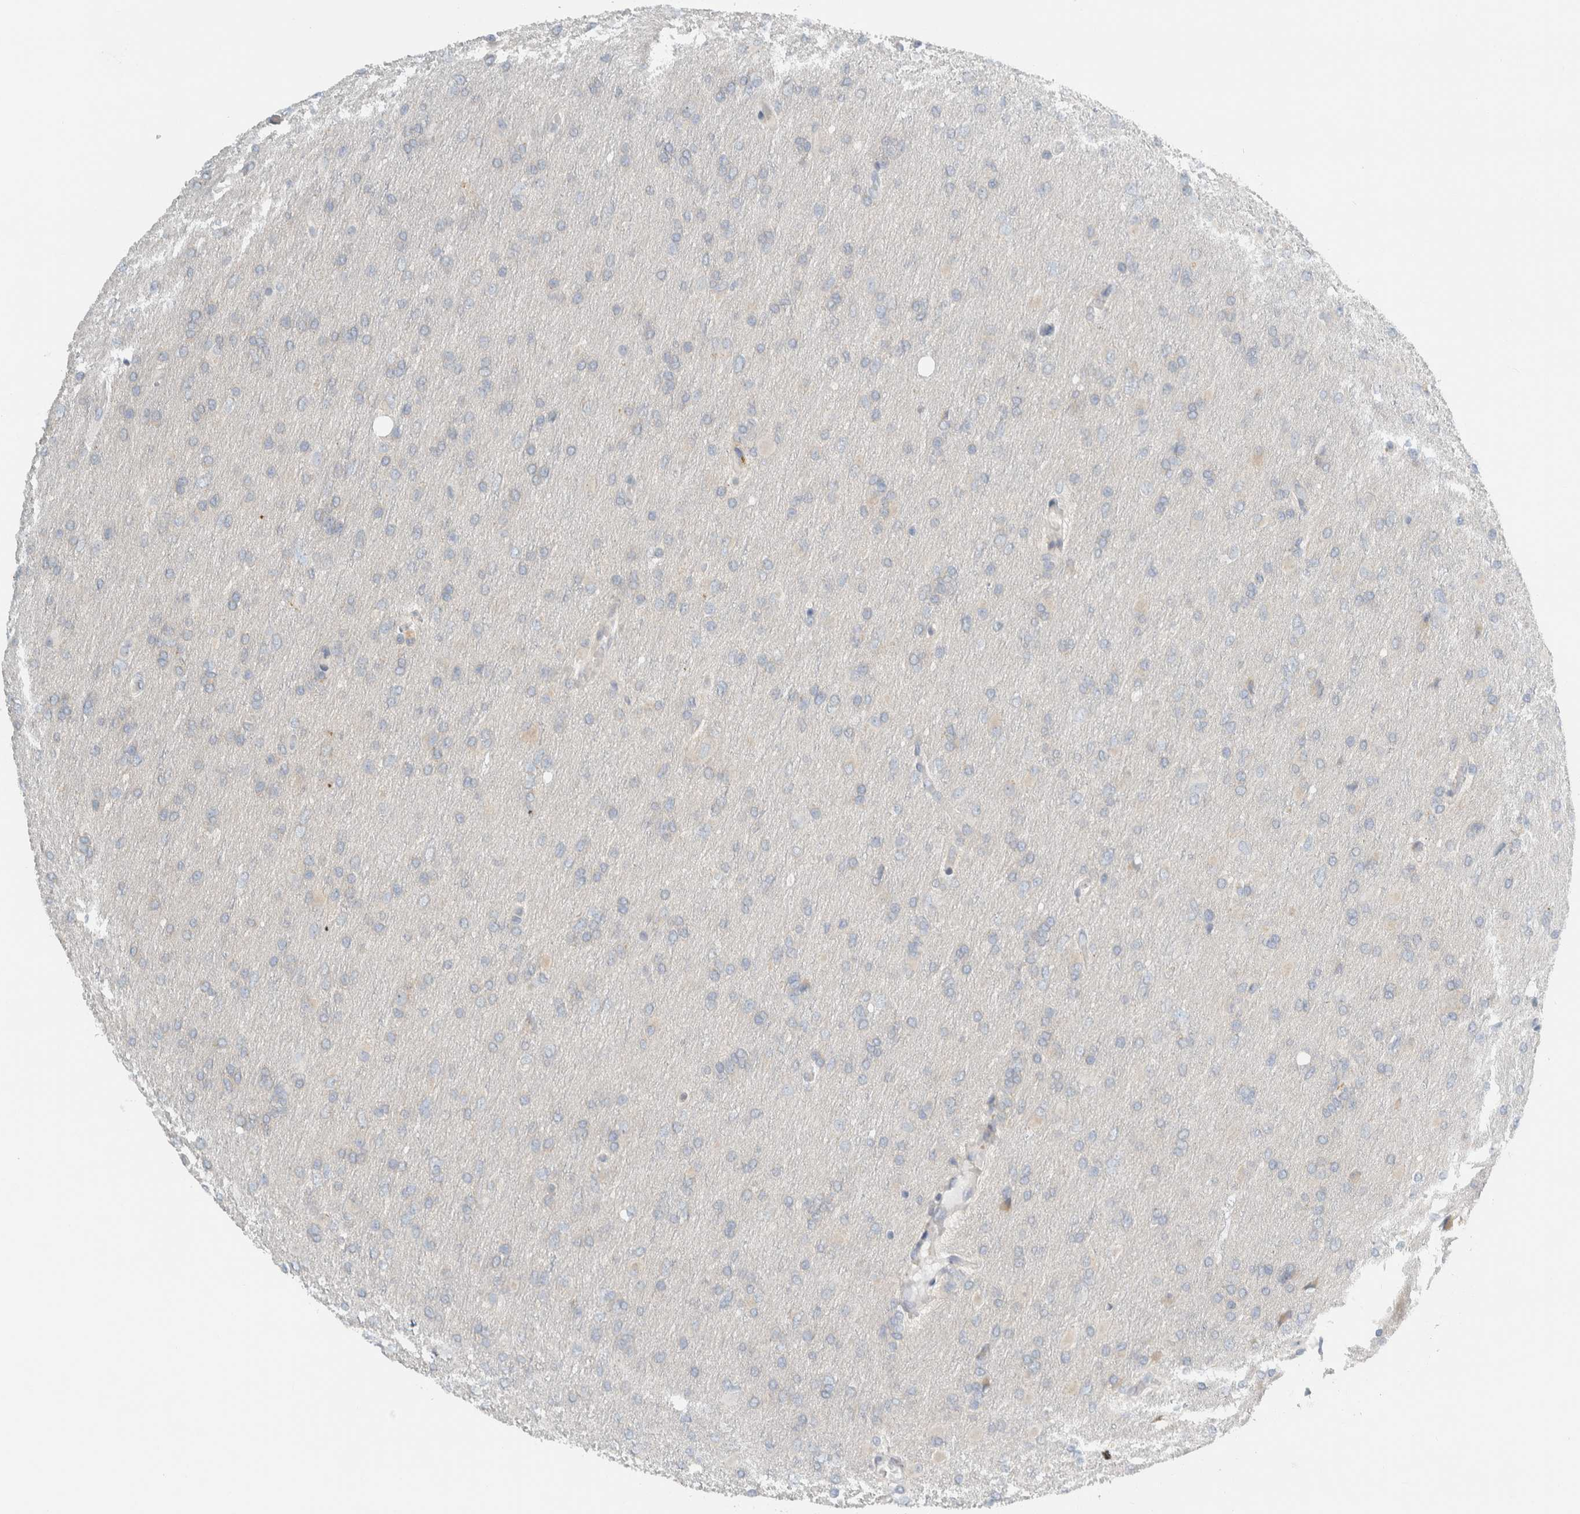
{"staining": {"intensity": "negative", "quantity": "none", "location": "none"}, "tissue": "glioma", "cell_type": "Tumor cells", "image_type": "cancer", "snomed": [{"axis": "morphology", "description": "Glioma, malignant, High grade"}, {"axis": "topography", "description": "Cerebral cortex"}], "caption": "High power microscopy micrograph of an immunohistochemistry (IHC) photomicrograph of glioma, revealing no significant positivity in tumor cells.", "gene": "HGS", "patient": {"sex": "female", "age": 36}}